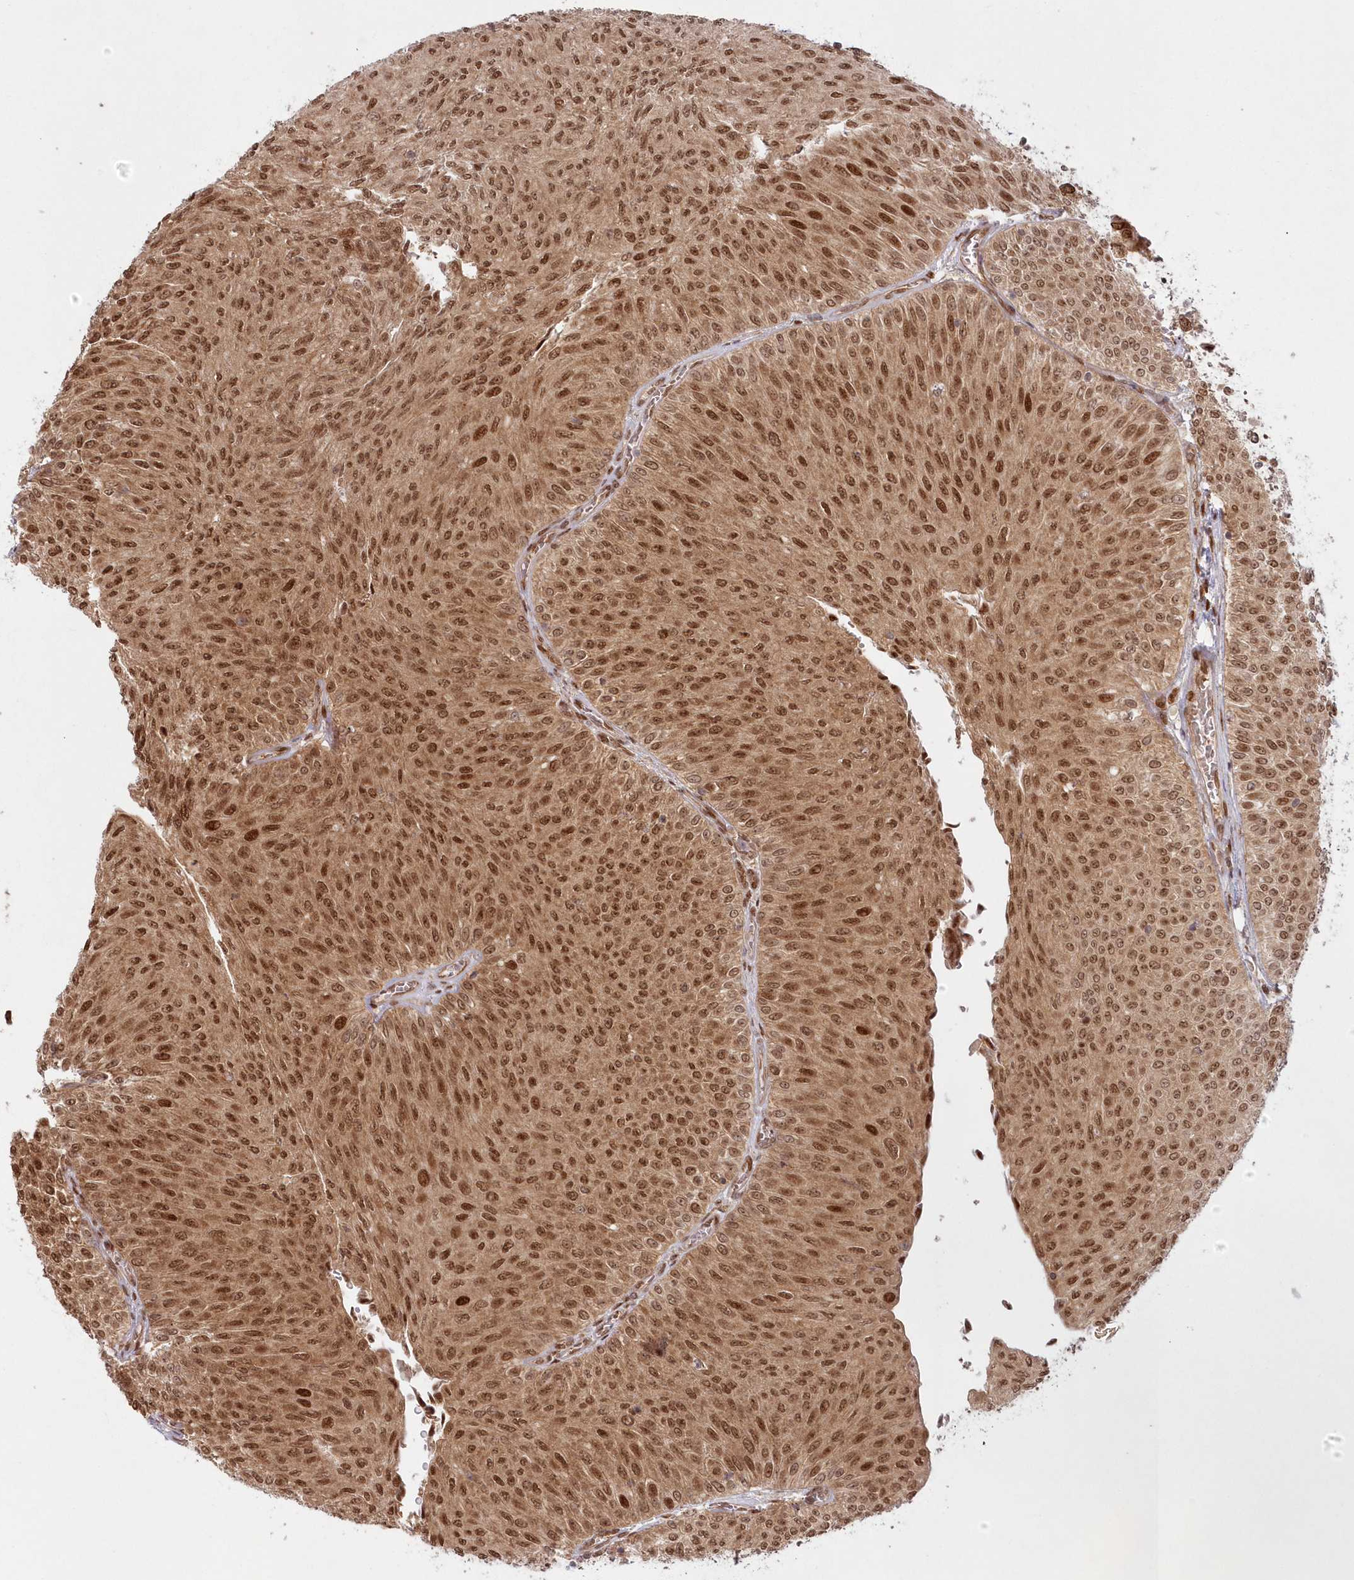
{"staining": {"intensity": "moderate", "quantity": ">75%", "location": "cytoplasmic/membranous,nuclear"}, "tissue": "urothelial cancer", "cell_type": "Tumor cells", "image_type": "cancer", "snomed": [{"axis": "morphology", "description": "Urothelial carcinoma, Low grade"}, {"axis": "topography", "description": "Urinary bladder"}], "caption": "Tumor cells exhibit medium levels of moderate cytoplasmic/membranous and nuclear expression in approximately >75% of cells in urothelial carcinoma (low-grade). (DAB (3,3'-diaminobenzidine) IHC with brightfield microscopy, high magnification).", "gene": "TOGARAM2", "patient": {"sex": "male", "age": 78}}